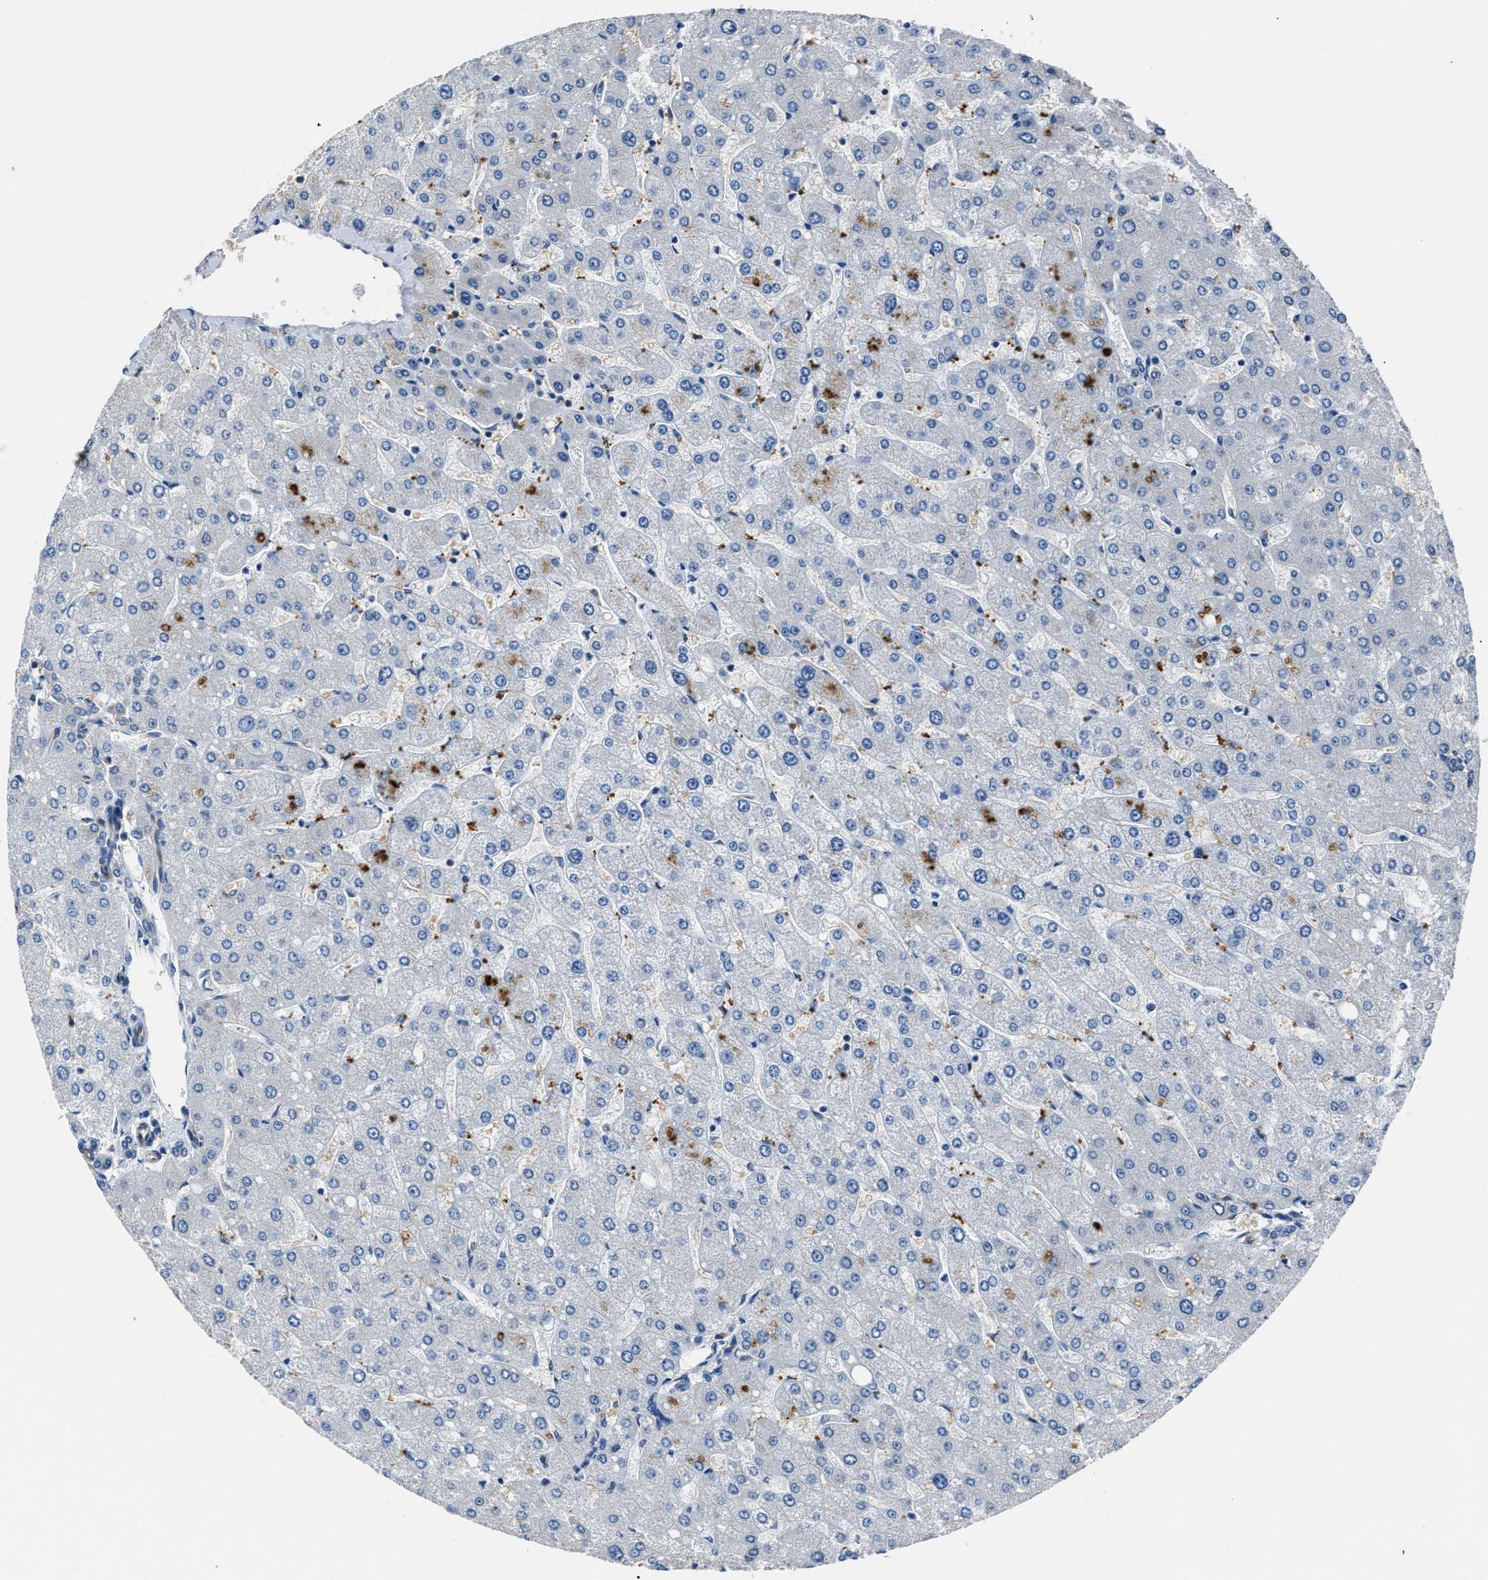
{"staining": {"intensity": "negative", "quantity": "none", "location": "none"}, "tissue": "liver", "cell_type": "Cholangiocytes", "image_type": "normal", "snomed": [{"axis": "morphology", "description": "Normal tissue, NOS"}, {"axis": "topography", "description": "Liver"}], "caption": "DAB immunohistochemical staining of unremarkable liver exhibits no significant expression in cholangiocytes. The staining was performed using DAB to visualize the protein expression in brown, while the nuclei were stained in blue with hematoxylin (Magnification: 20x).", "gene": "PPA1", "patient": {"sex": "male", "age": 55}}